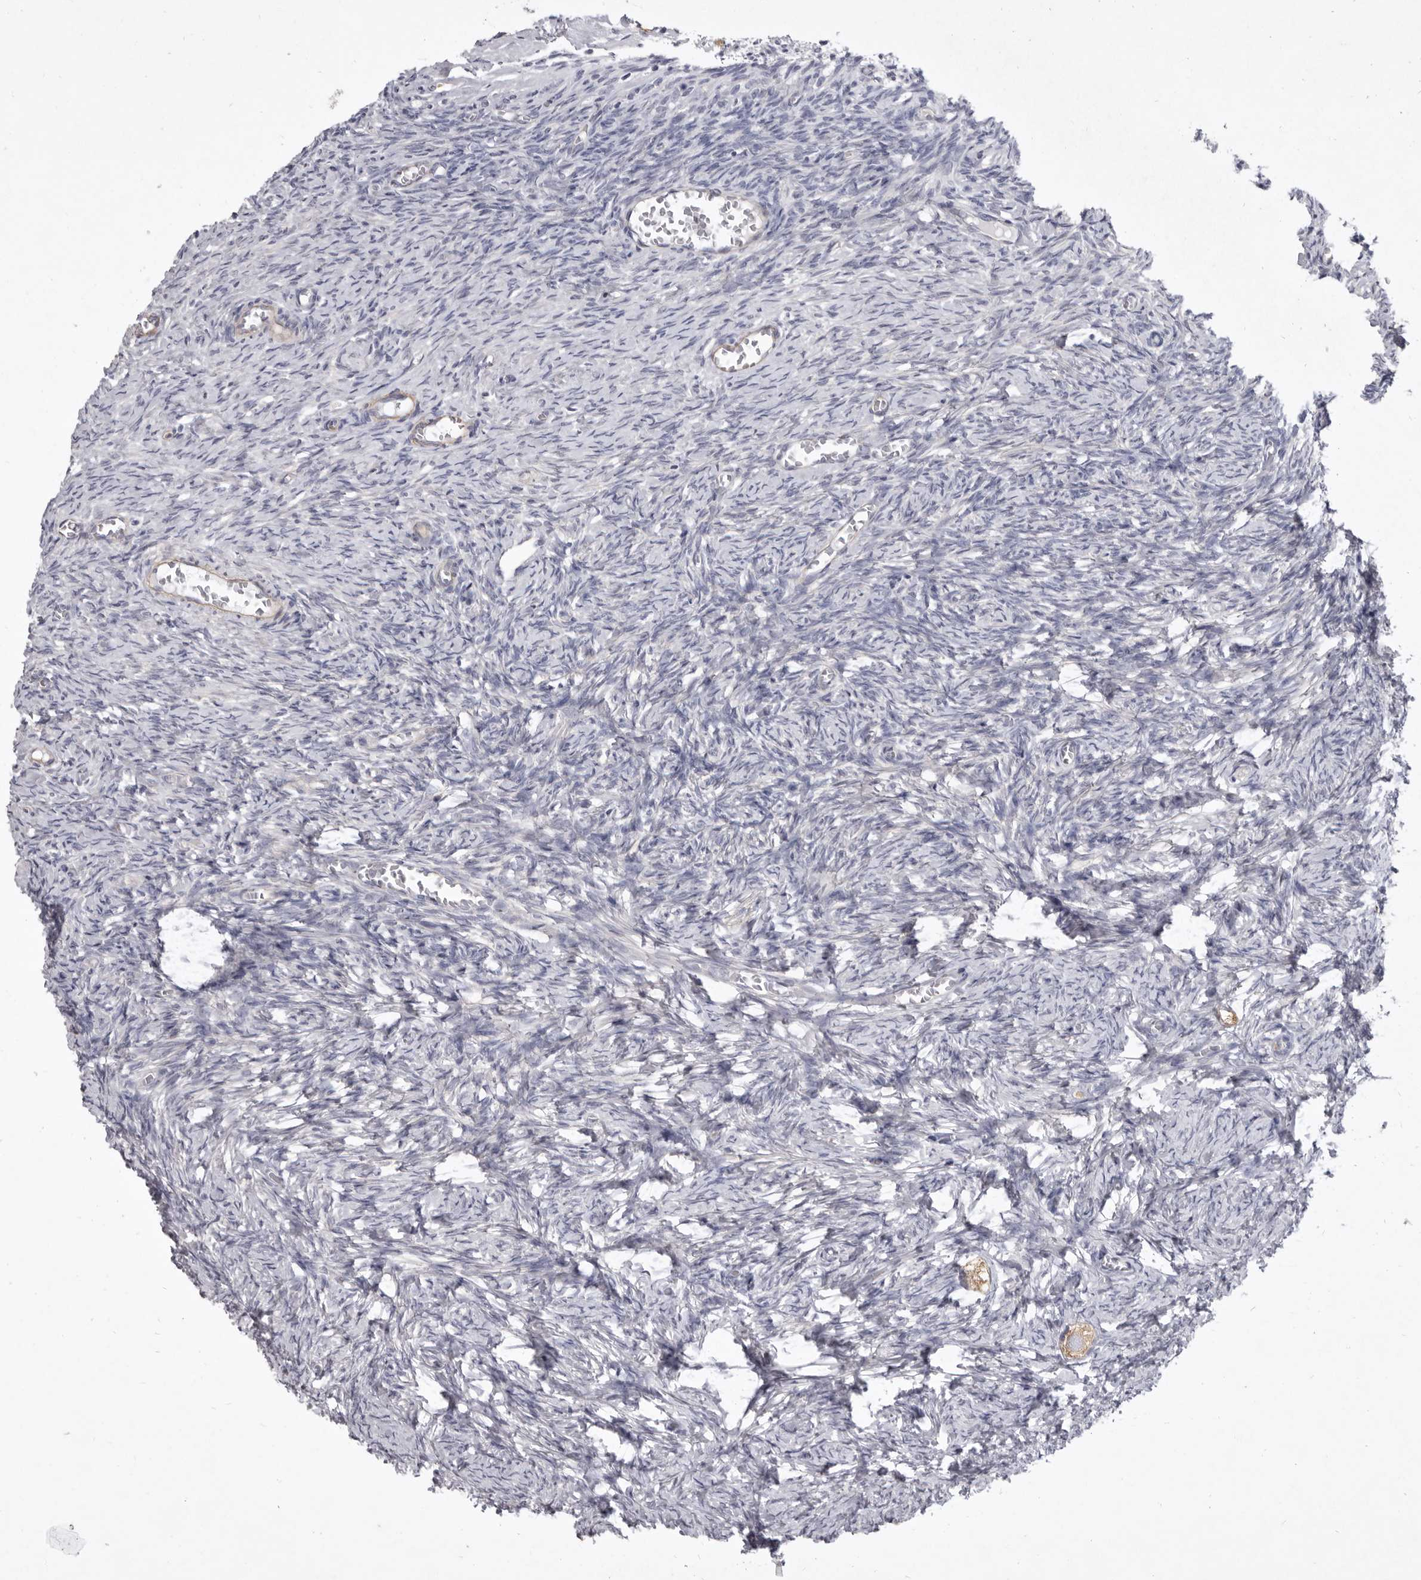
{"staining": {"intensity": "weak", "quantity": ">75%", "location": "cytoplasmic/membranous"}, "tissue": "ovary", "cell_type": "Follicle cells", "image_type": "normal", "snomed": [{"axis": "morphology", "description": "Normal tissue, NOS"}, {"axis": "topography", "description": "Ovary"}], "caption": "A micrograph of human ovary stained for a protein exhibits weak cytoplasmic/membranous brown staining in follicle cells.", "gene": "P2RX6", "patient": {"sex": "female", "age": 27}}